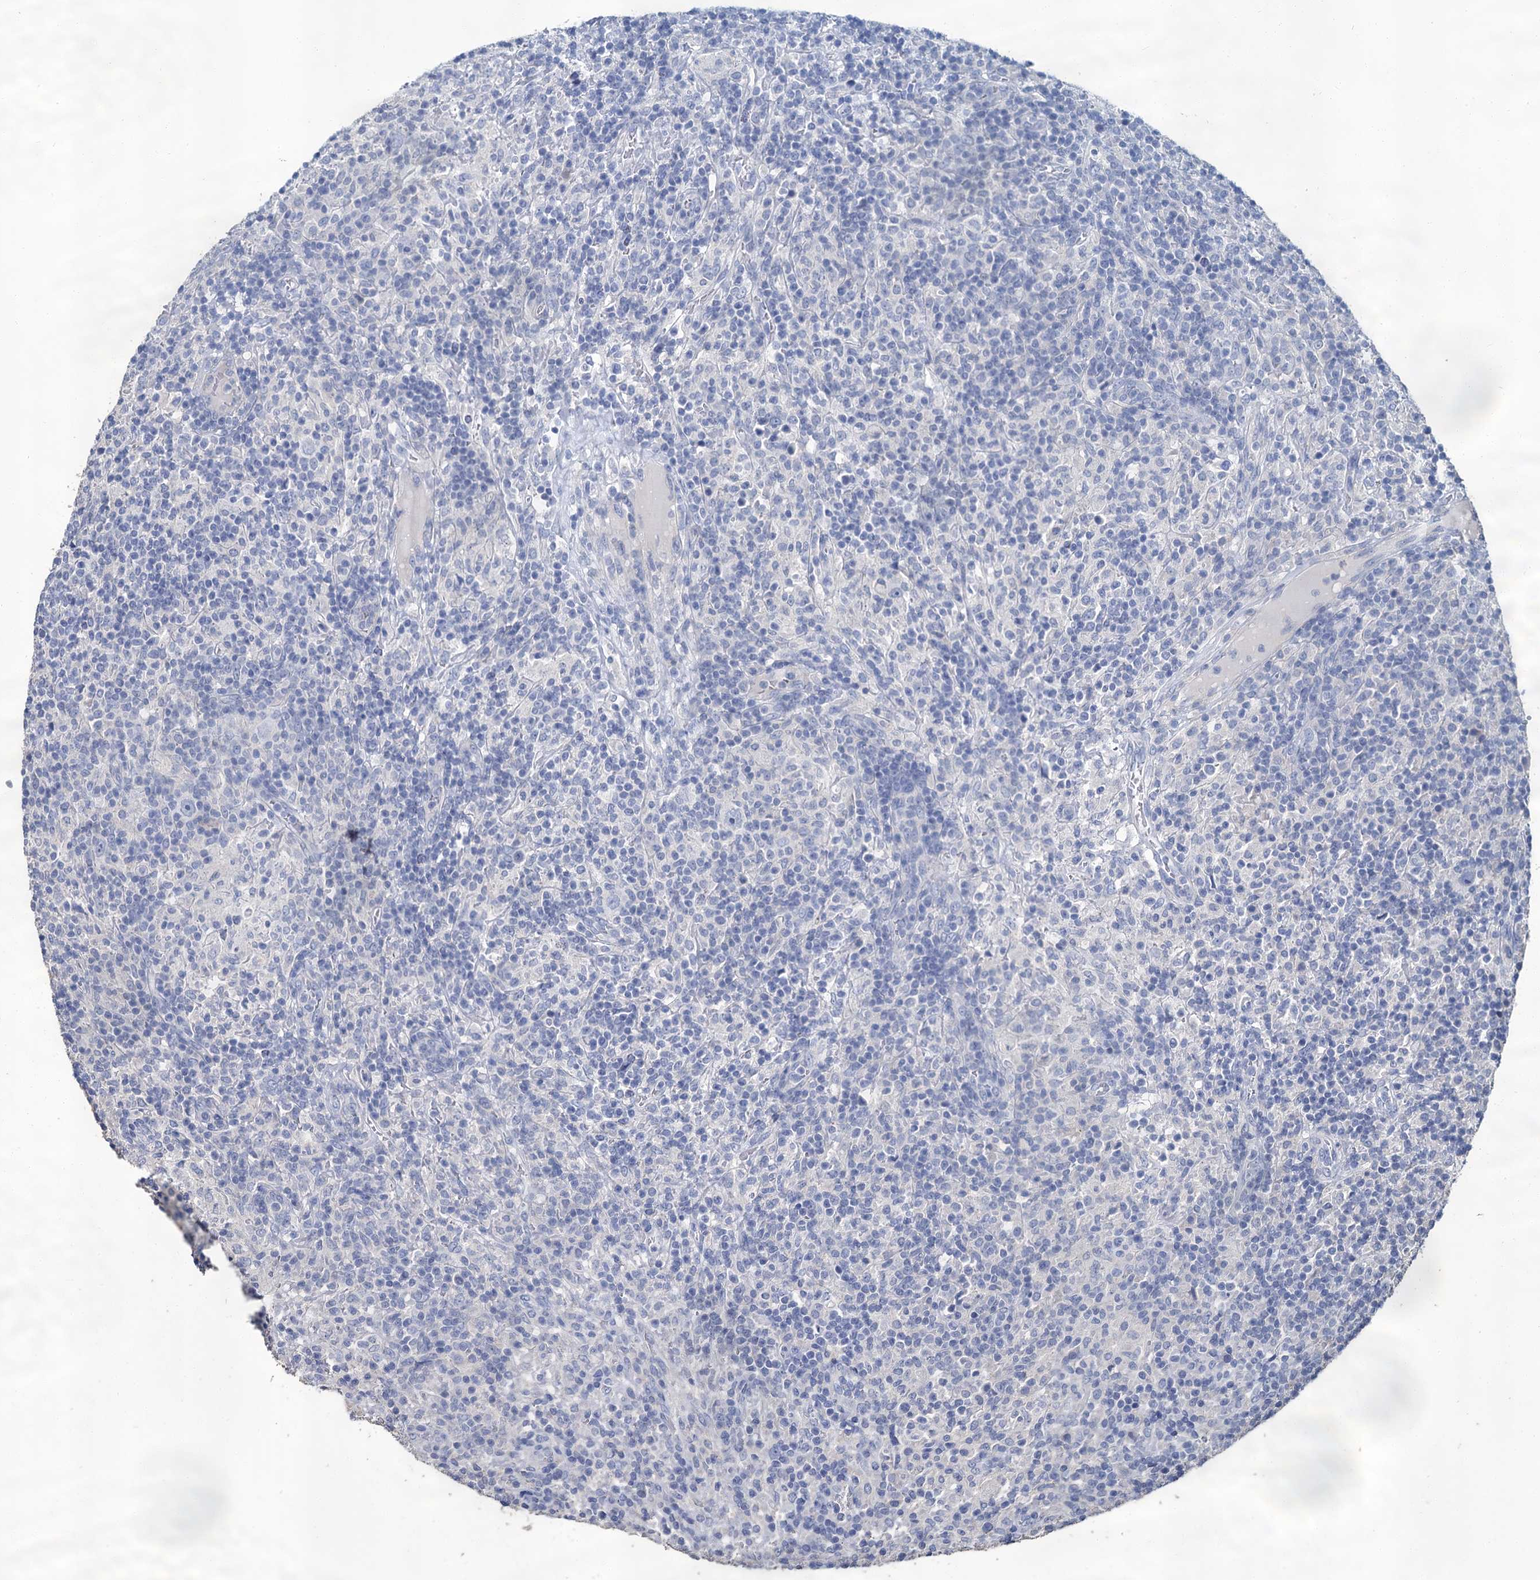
{"staining": {"intensity": "negative", "quantity": "none", "location": "none"}, "tissue": "lymphoma", "cell_type": "Tumor cells", "image_type": "cancer", "snomed": [{"axis": "morphology", "description": "Hodgkin's disease, NOS"}, {"axis": "topography", "description": "Lymph node"}], "caption": "Immunohistochemical staining of human Hodgkin's disease shows no significant staining in tumor cells.", "gene": "SNCB", "patient": {"sex": "male", "age": 70}}